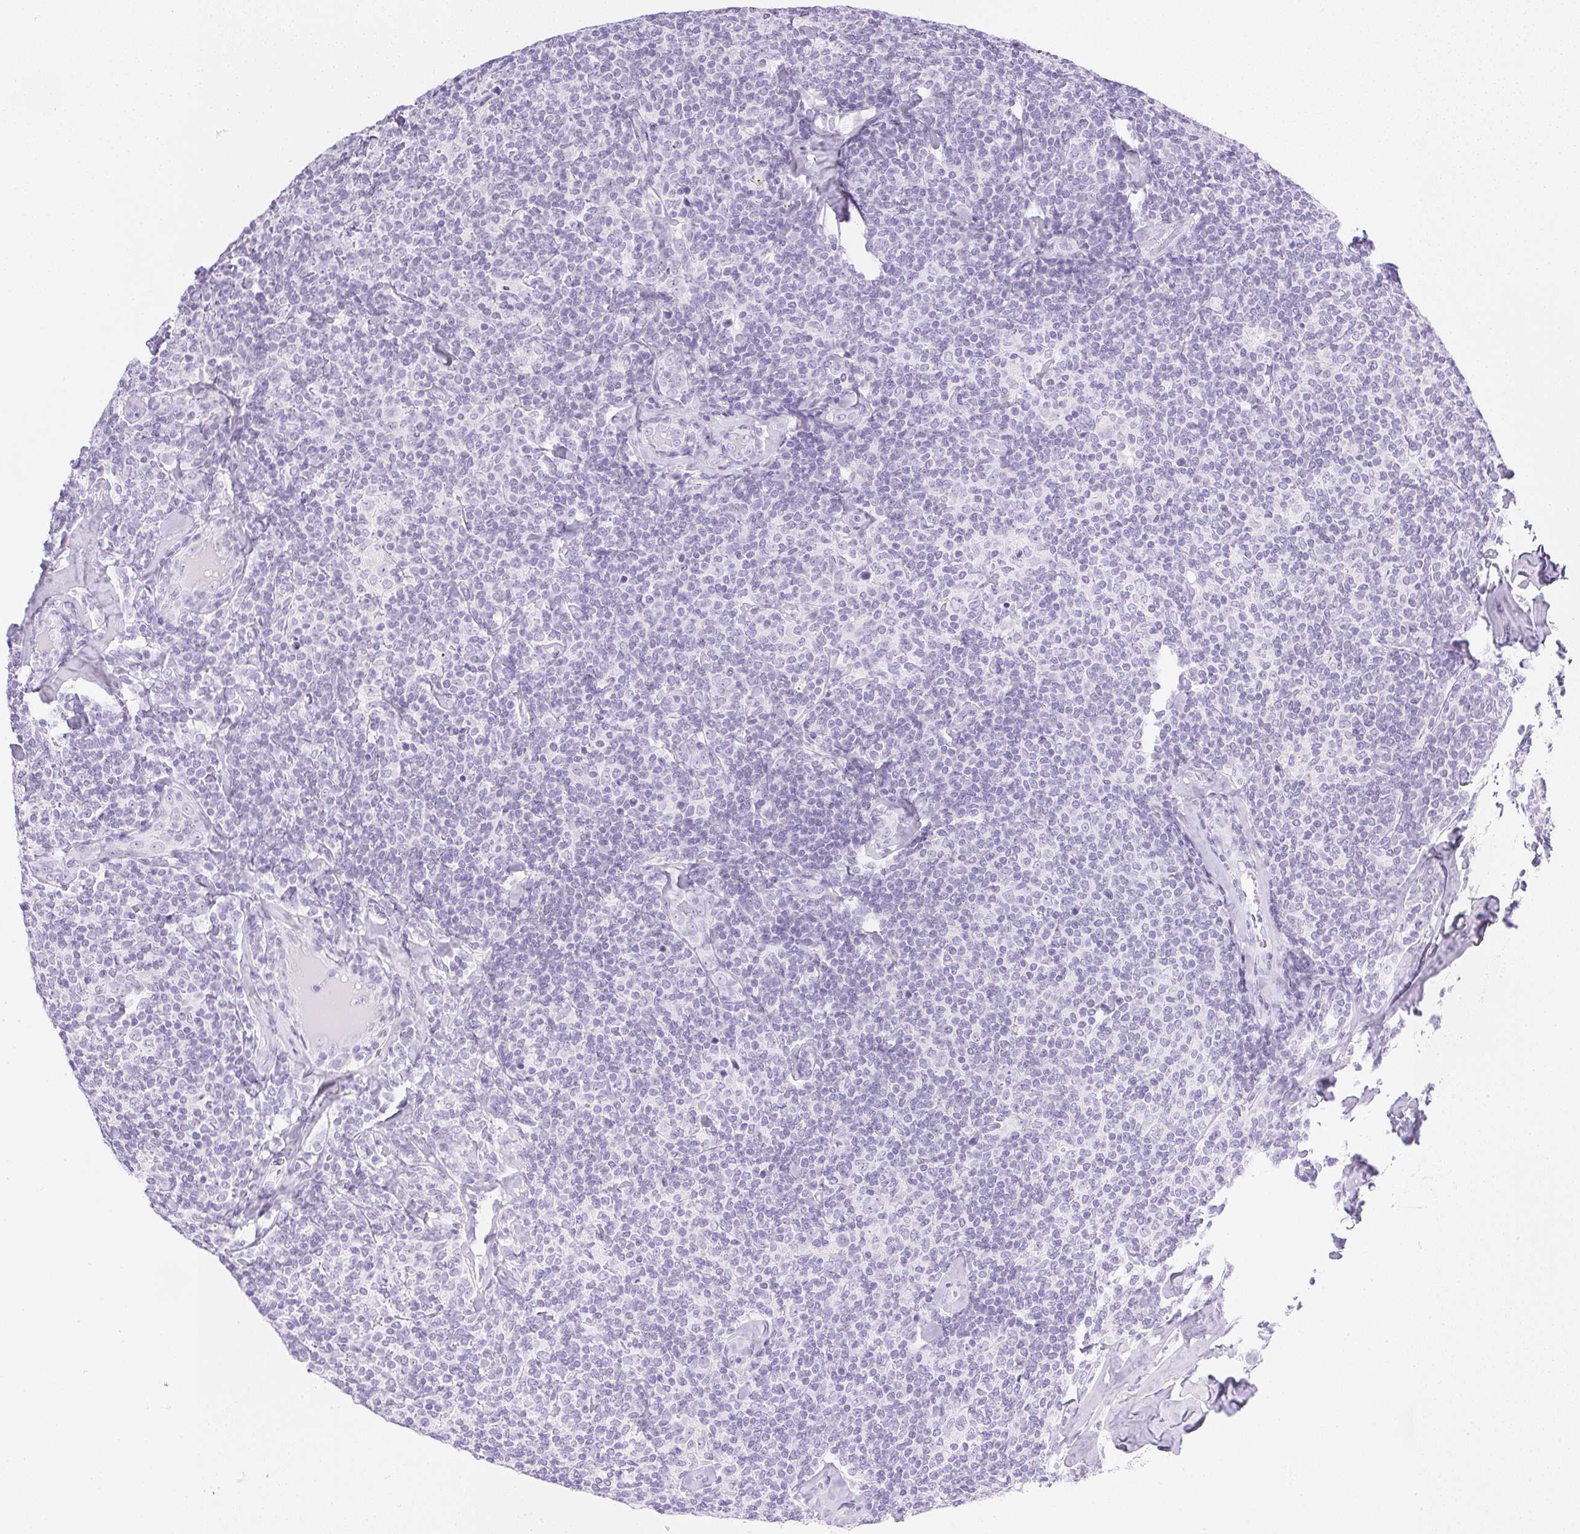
{"staining": {"intensity": "negative", "quantity": "none", "location": "none"}, "tissue": "lymphoma", "cell_type": "Tumor cells", "image_type": "cancer", "snomed": [{"axis": "morphology", "description": "Malignant lymphoma, non-Hodgkin's type, Low grade"}, {"axis": "topography", "description": "Lymph node"}], "caption": "Micrograph shows no protein positivity in tumor cells of malignant lymphoma, non-Hodgkin's type (low-grade) tissue.", "gene": "CPB1", "patient": {"sex": "female", "age": 56}}